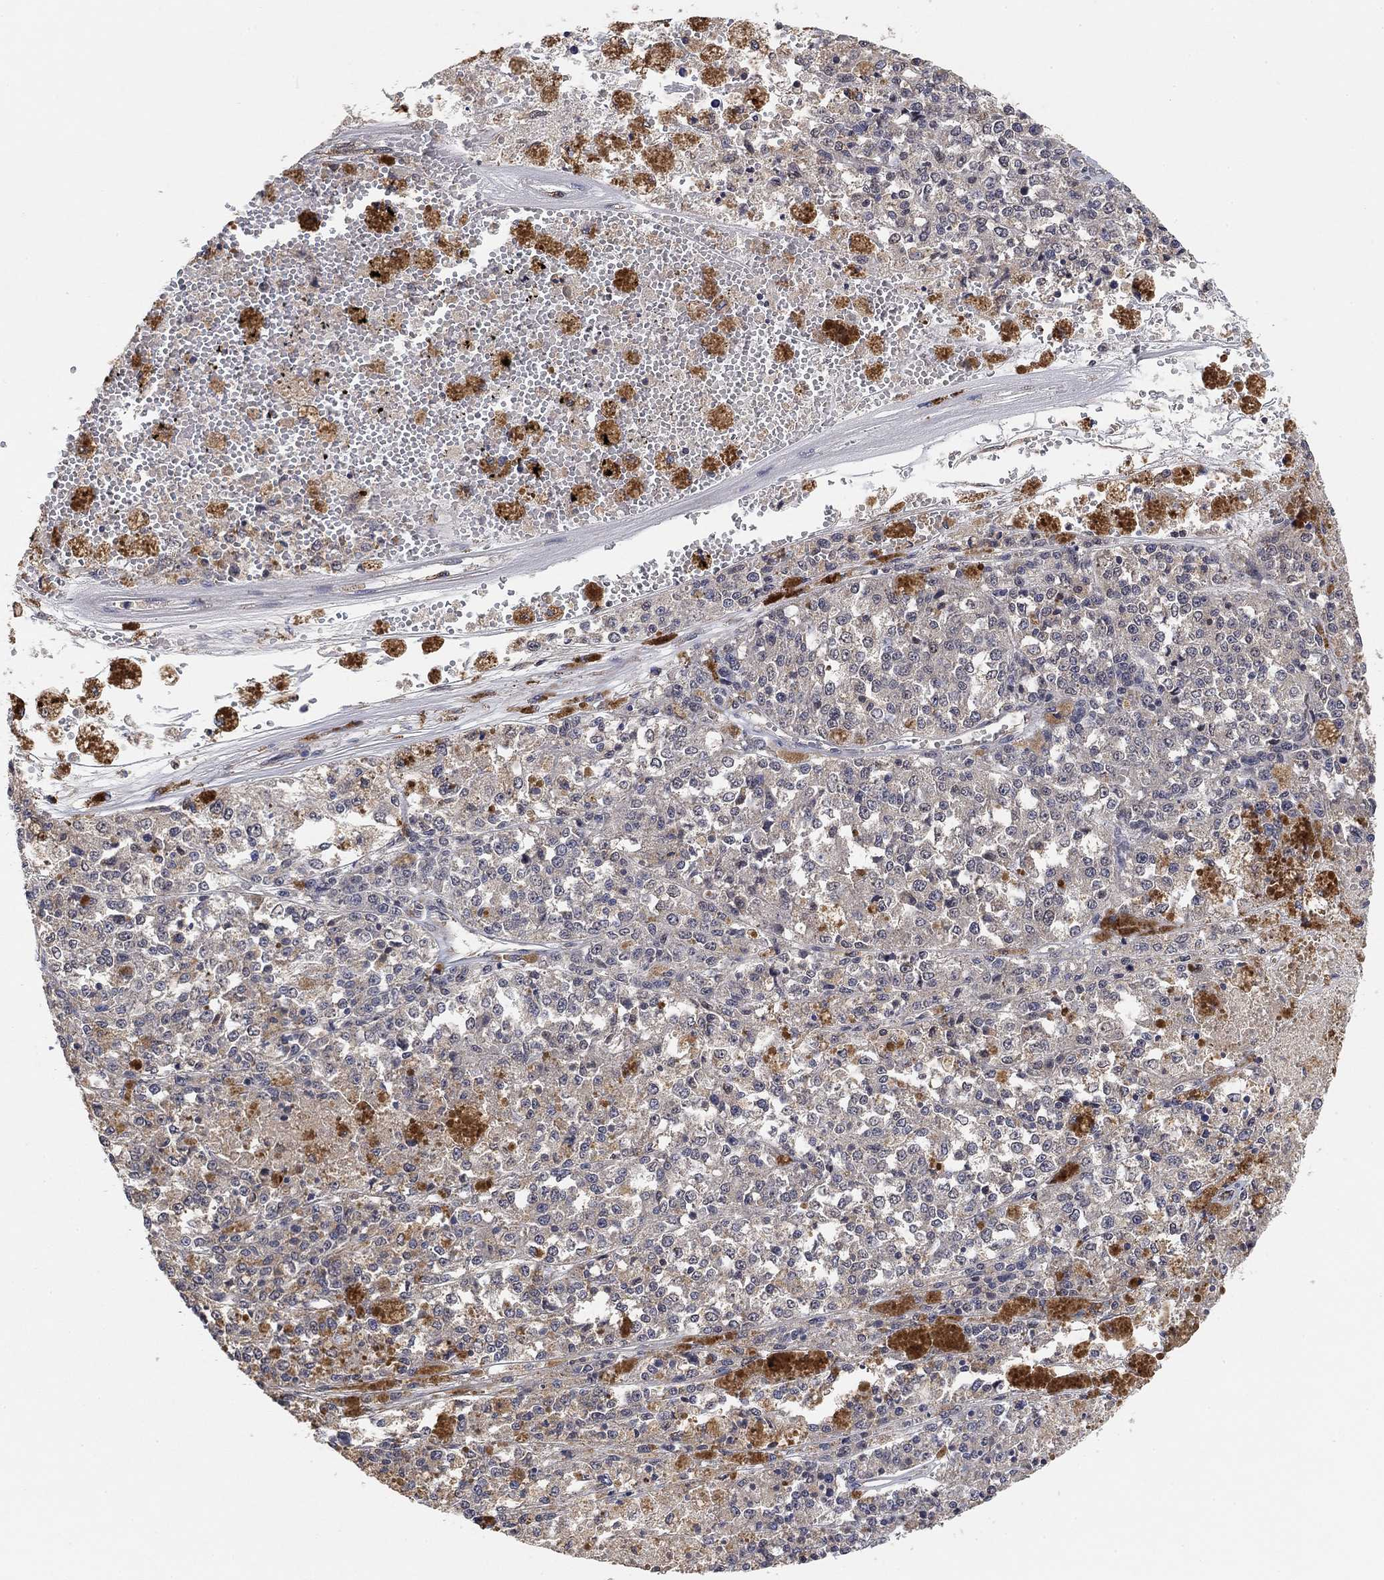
{"staining": {"intensity": "negative", "quantity": "none", "location": "none"}, "tissue": "melanoma", "cell_type": "Tumor cells", "image_type": "cancer", "snomed": [{"axis": "morphology", "description": "Malignant melanoma, Metastatic site"}, {"axis": "topography", "description": "Lymph node"}], "caption": "Melanoma was stained to show a protein in brown. There is no significant positivity in tumor cells.", "gene": "CCDC43", "patient": {"sex": "female", "age": 64}}